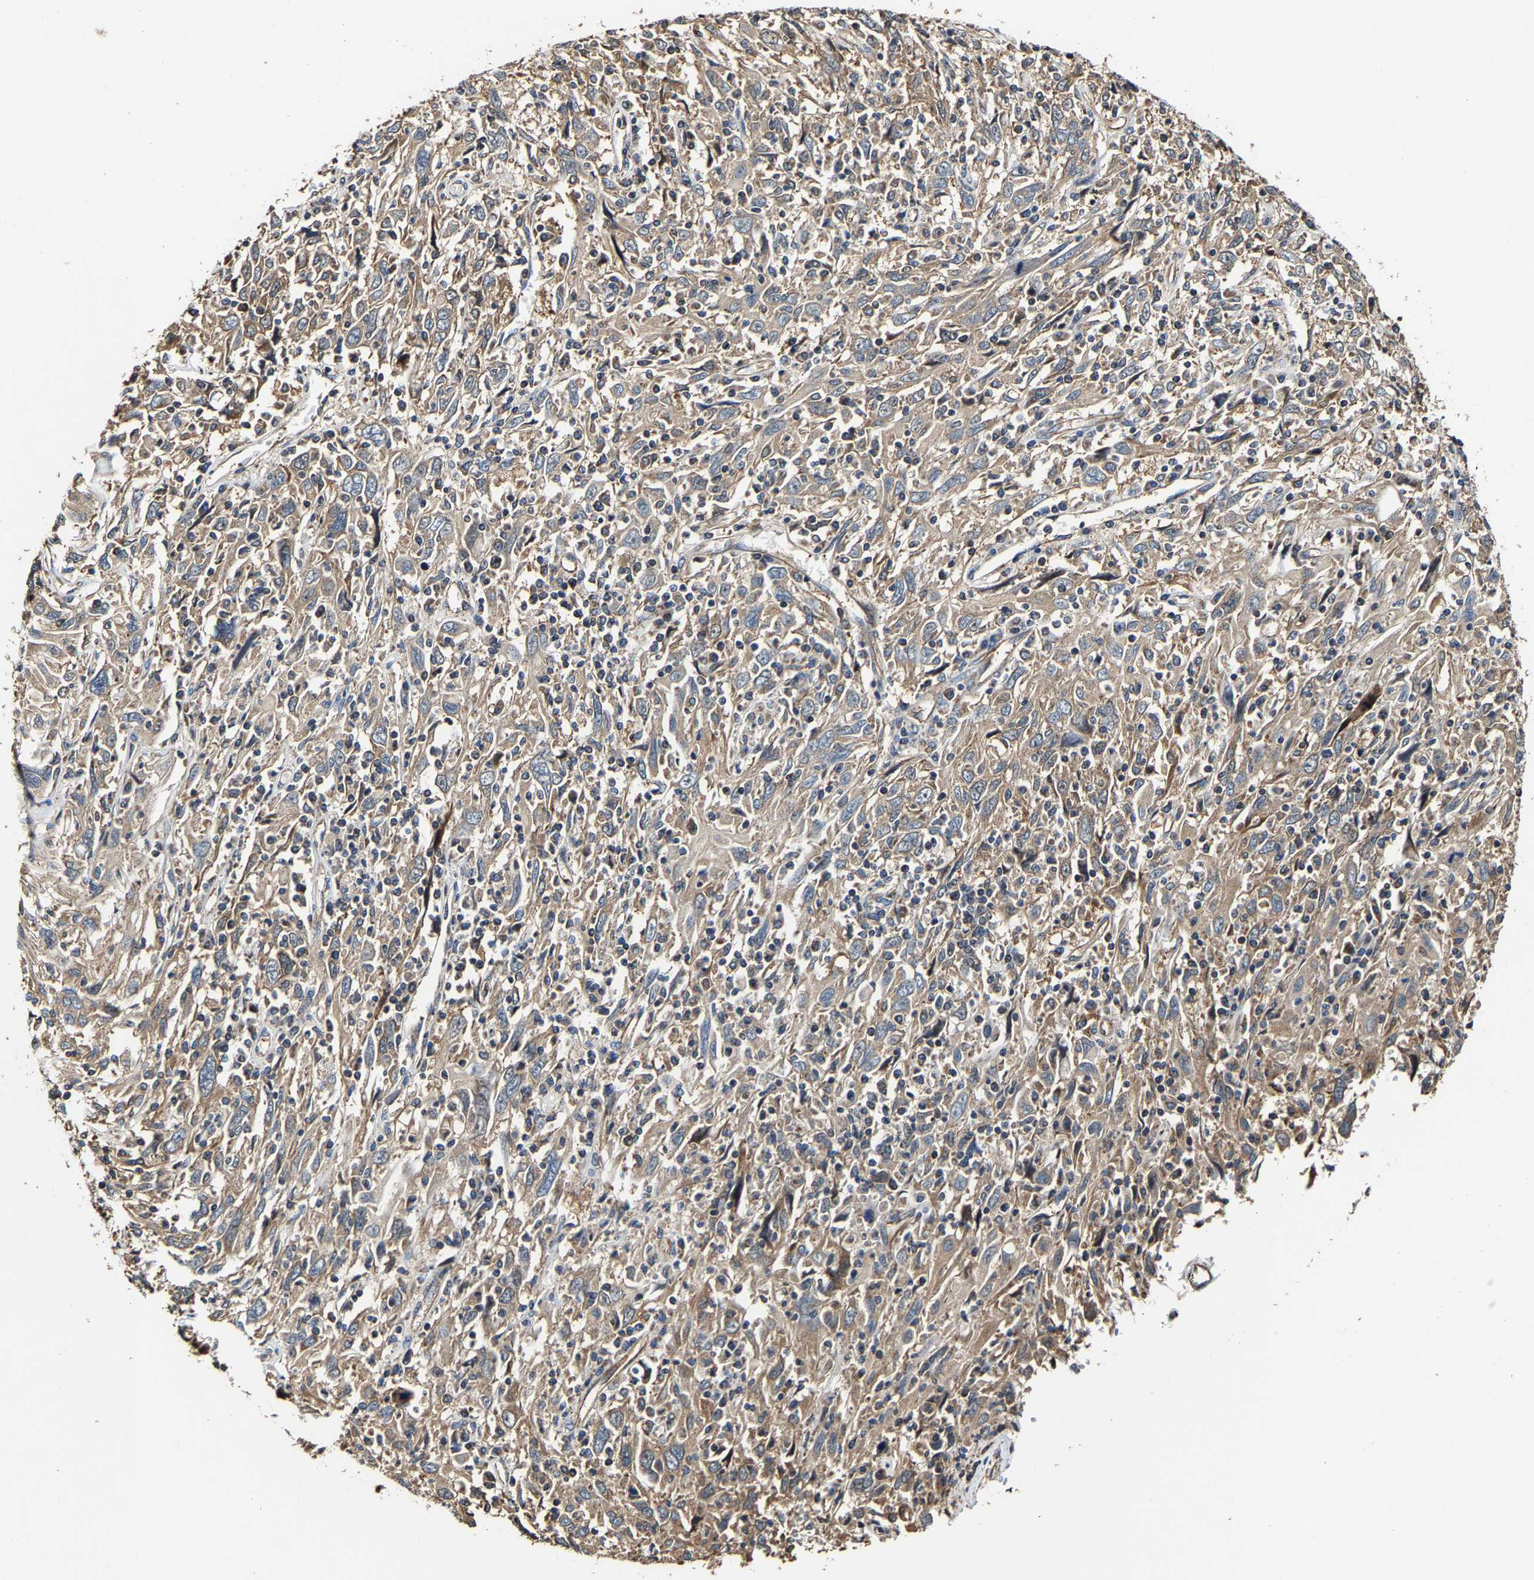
{"staining": {"intensity": "moderate", "quantity": ">75%", "location": "cytoplasmic/membranous"}, "tissue": "cervical cancer", "cell_type": "Tumor cells", "image_type": "cancer", "snomed": [{"axis": "morphology", "description": "Squamous cell carcinoma, NOS"}, {"axis": "topography", "description": "Cervix"}], "caption": "Immunohistochemistry (IHC) staining of cervical squamous cell carcinoma, which displays medium levels of moderate cytoplasmic/membranous positivity in approximately >75% of tumor cells indicating moderate cytoplasmic/membranous protein expression. The staining was performed using DAB (3,3'-diaminobenzidine) (brown) for protein detection and nuclei were counterstained in hematoxylin (blue).", "gene": "GFRA3", "patient": {"sex": "female", "age": 46}}